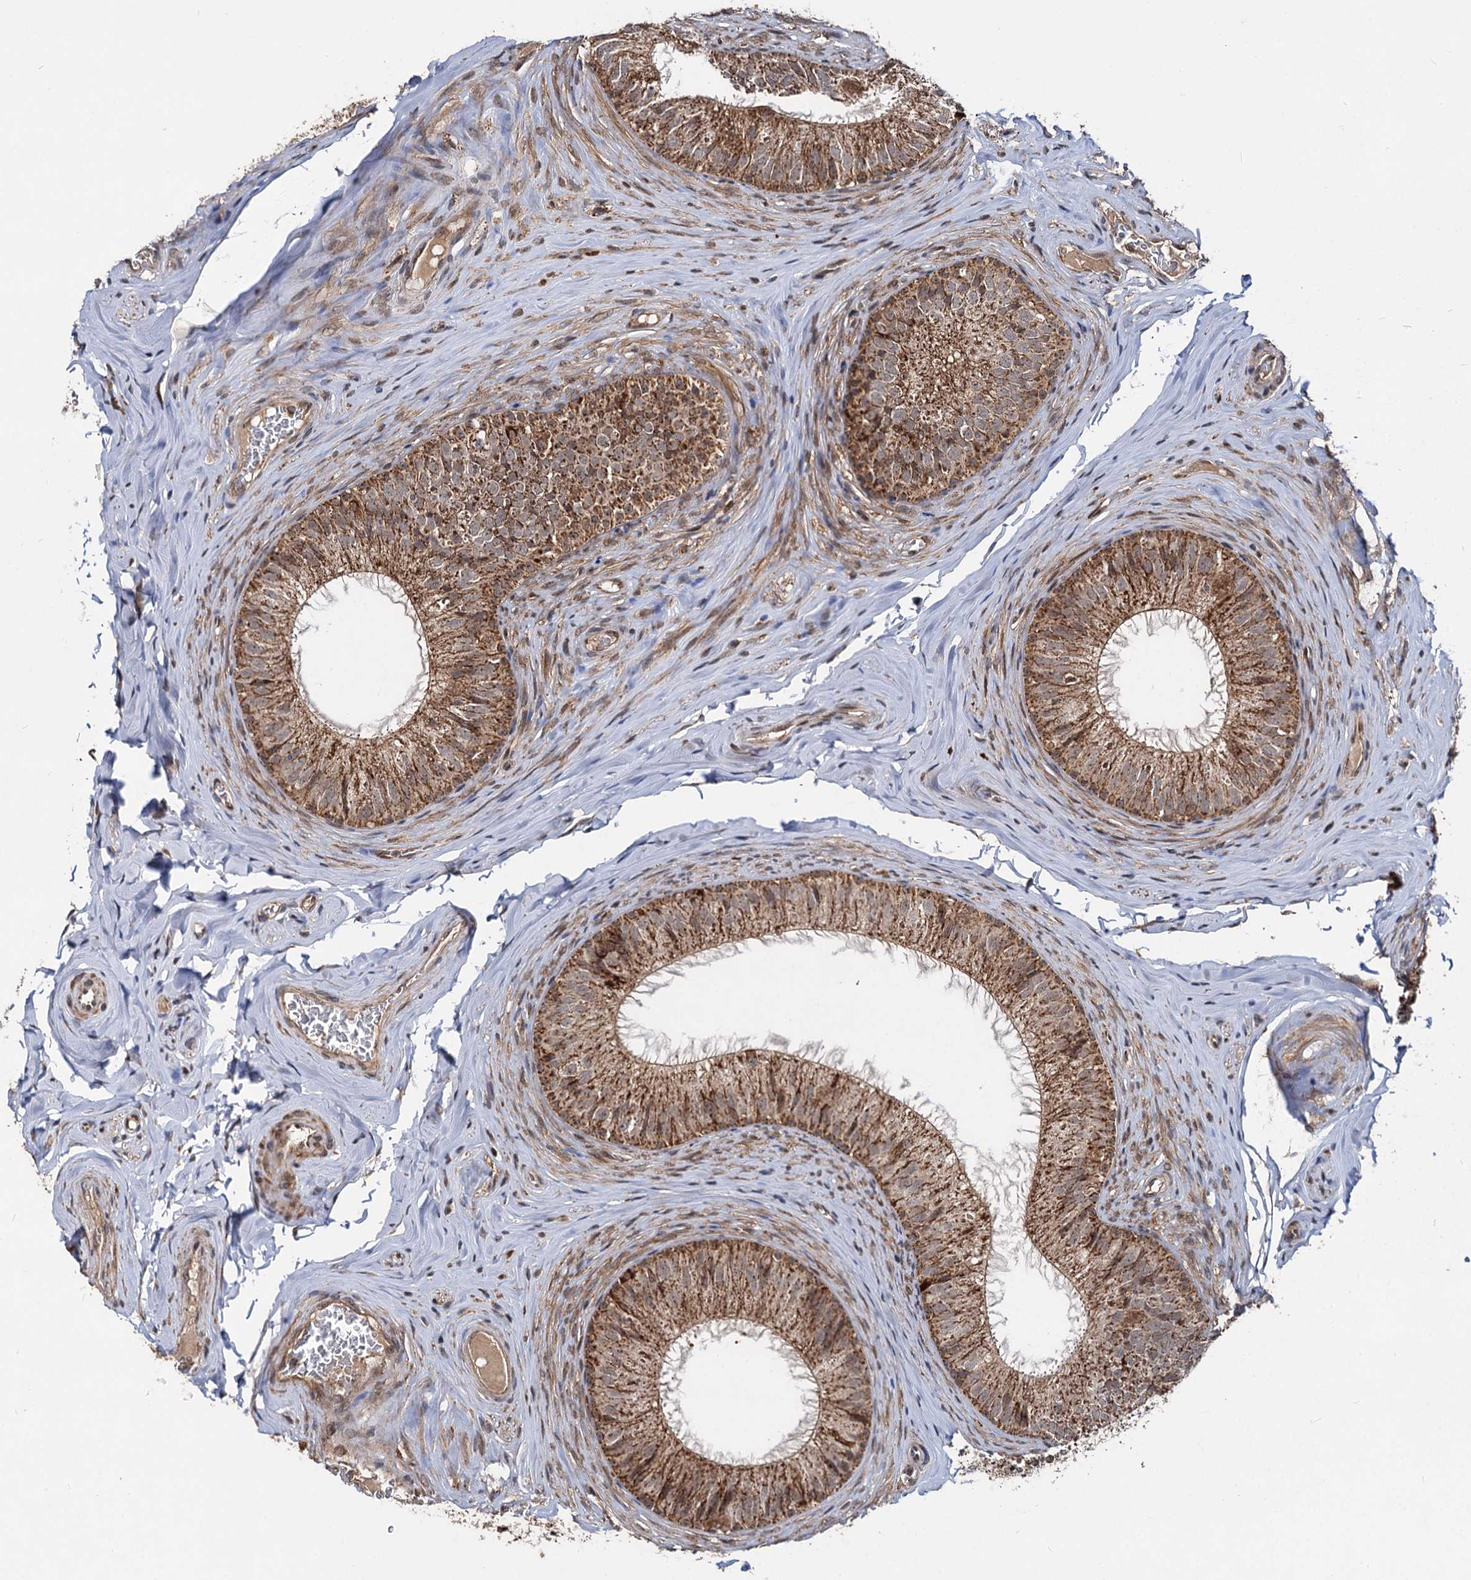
{"staining": {"intensity": "strong", "quantity": ">75%", "location": "cytoplasmic/membranous"}, "tissue": "epididymis", "cell_type": "Glandular cells", "image_type": "normal", "snomed": [{"axis": "morphology", "description": "Normal tissue, NOS"}, {"axis": "topography", "description": "Epididymis"}], "caption": "IHC of benign human epididymis demonstrates high levels of strong cytoplasmic/membranous staining in about >75% of glandular cells. (DAB (3,3'-diaminobenzidine) IHC, brown staining for protein, blue staining for nuclei).", "gene": "CEP76", "patient": {"sex": "male", "age": 34}}